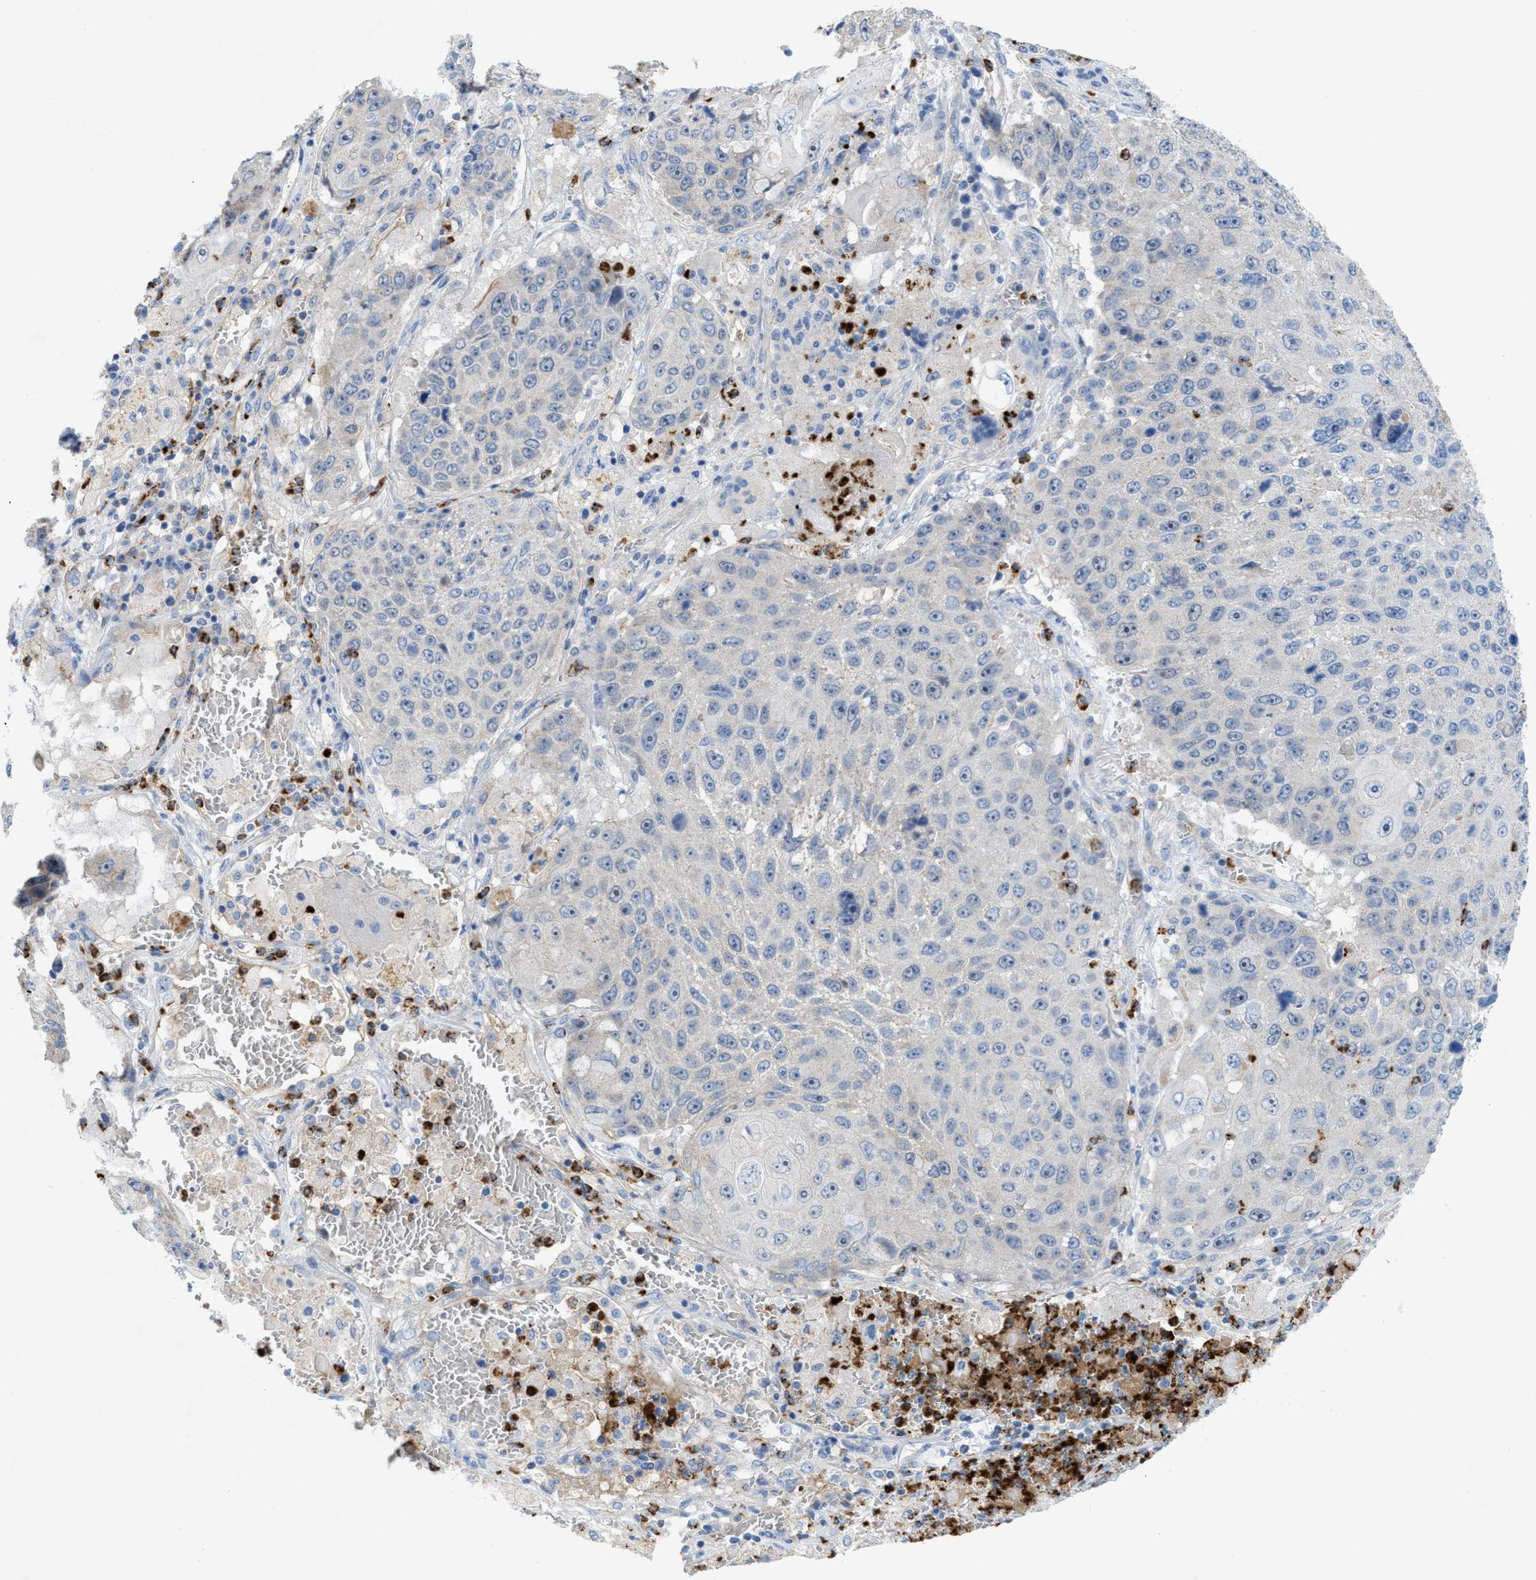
{"staining": {"intensity": "negative", "quantity": "none", "location": "none"}, "tissue": "lung cancer", "cell_type": "Tumor cells", "image_type": "cancer", "snomed": [{"axis": "morphology", "description": "Squamous cell carcinoma, NOS"}, {"axis": "topography", "description": "Lung"}], "caption": "Tumor cells are negative for protein expression in human lung squamous cell carcinoma.", "gene": "CMTM1", "patient": {"sex": "male", "age": 61}}